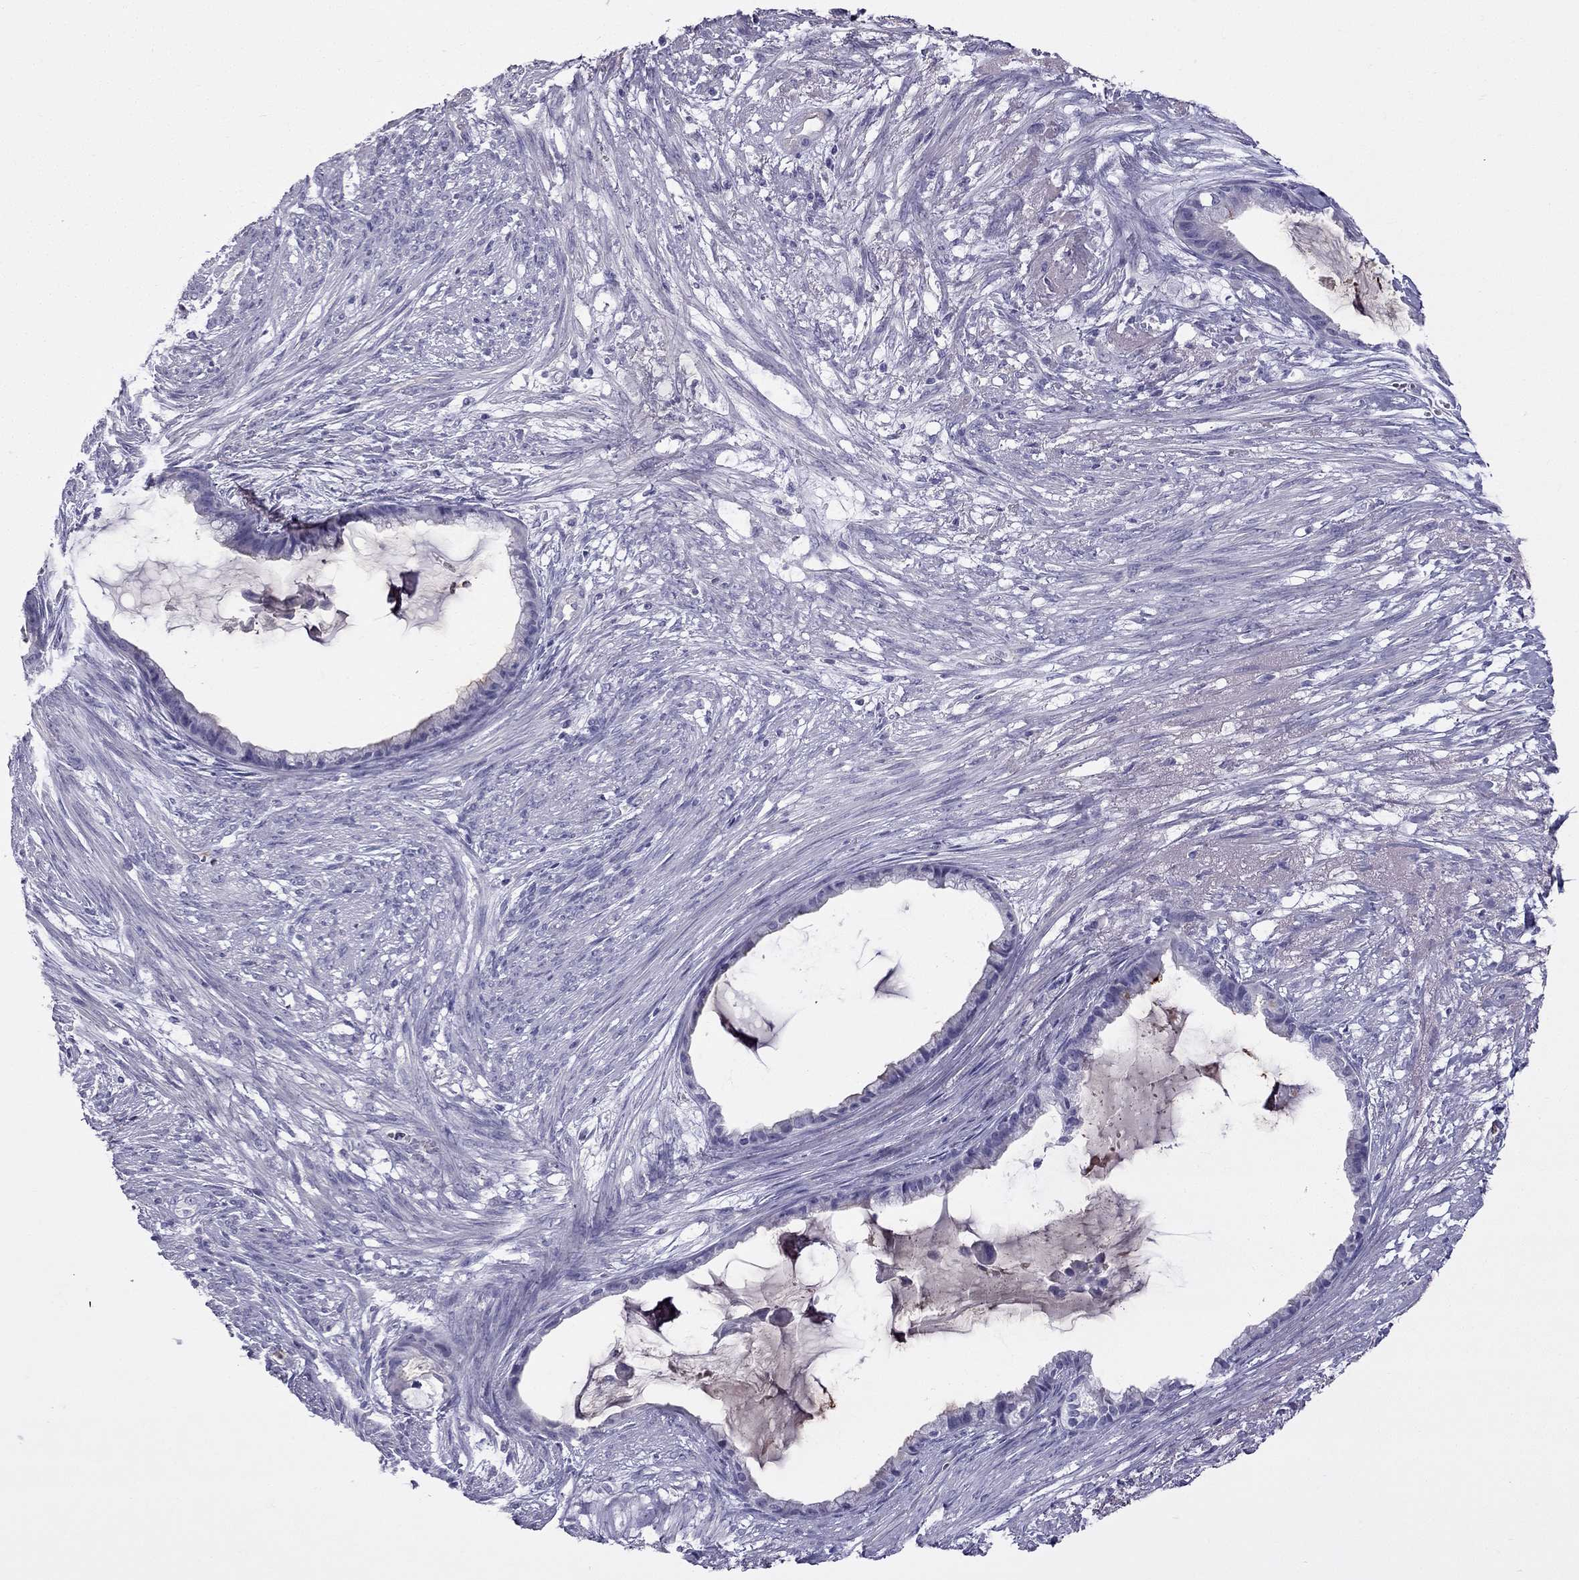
{"staining": {"intensity": "negative", "quantity": "none", "location": "none"}, "tissue": "endometrial cancer", "cell_type": "Tumor cells", "image_type": "cancer", "snomed": [{"axis": "morphology", "description": "Adenocarcinoma, NOS"}, {"axis": "topography", "description": "Endometrium"}], "caption": "Tumor cells show no significant expression in endometrial adenocarcinoma.", "gene": "STOML3", "patient": {"sex": "female", "age": 86}}